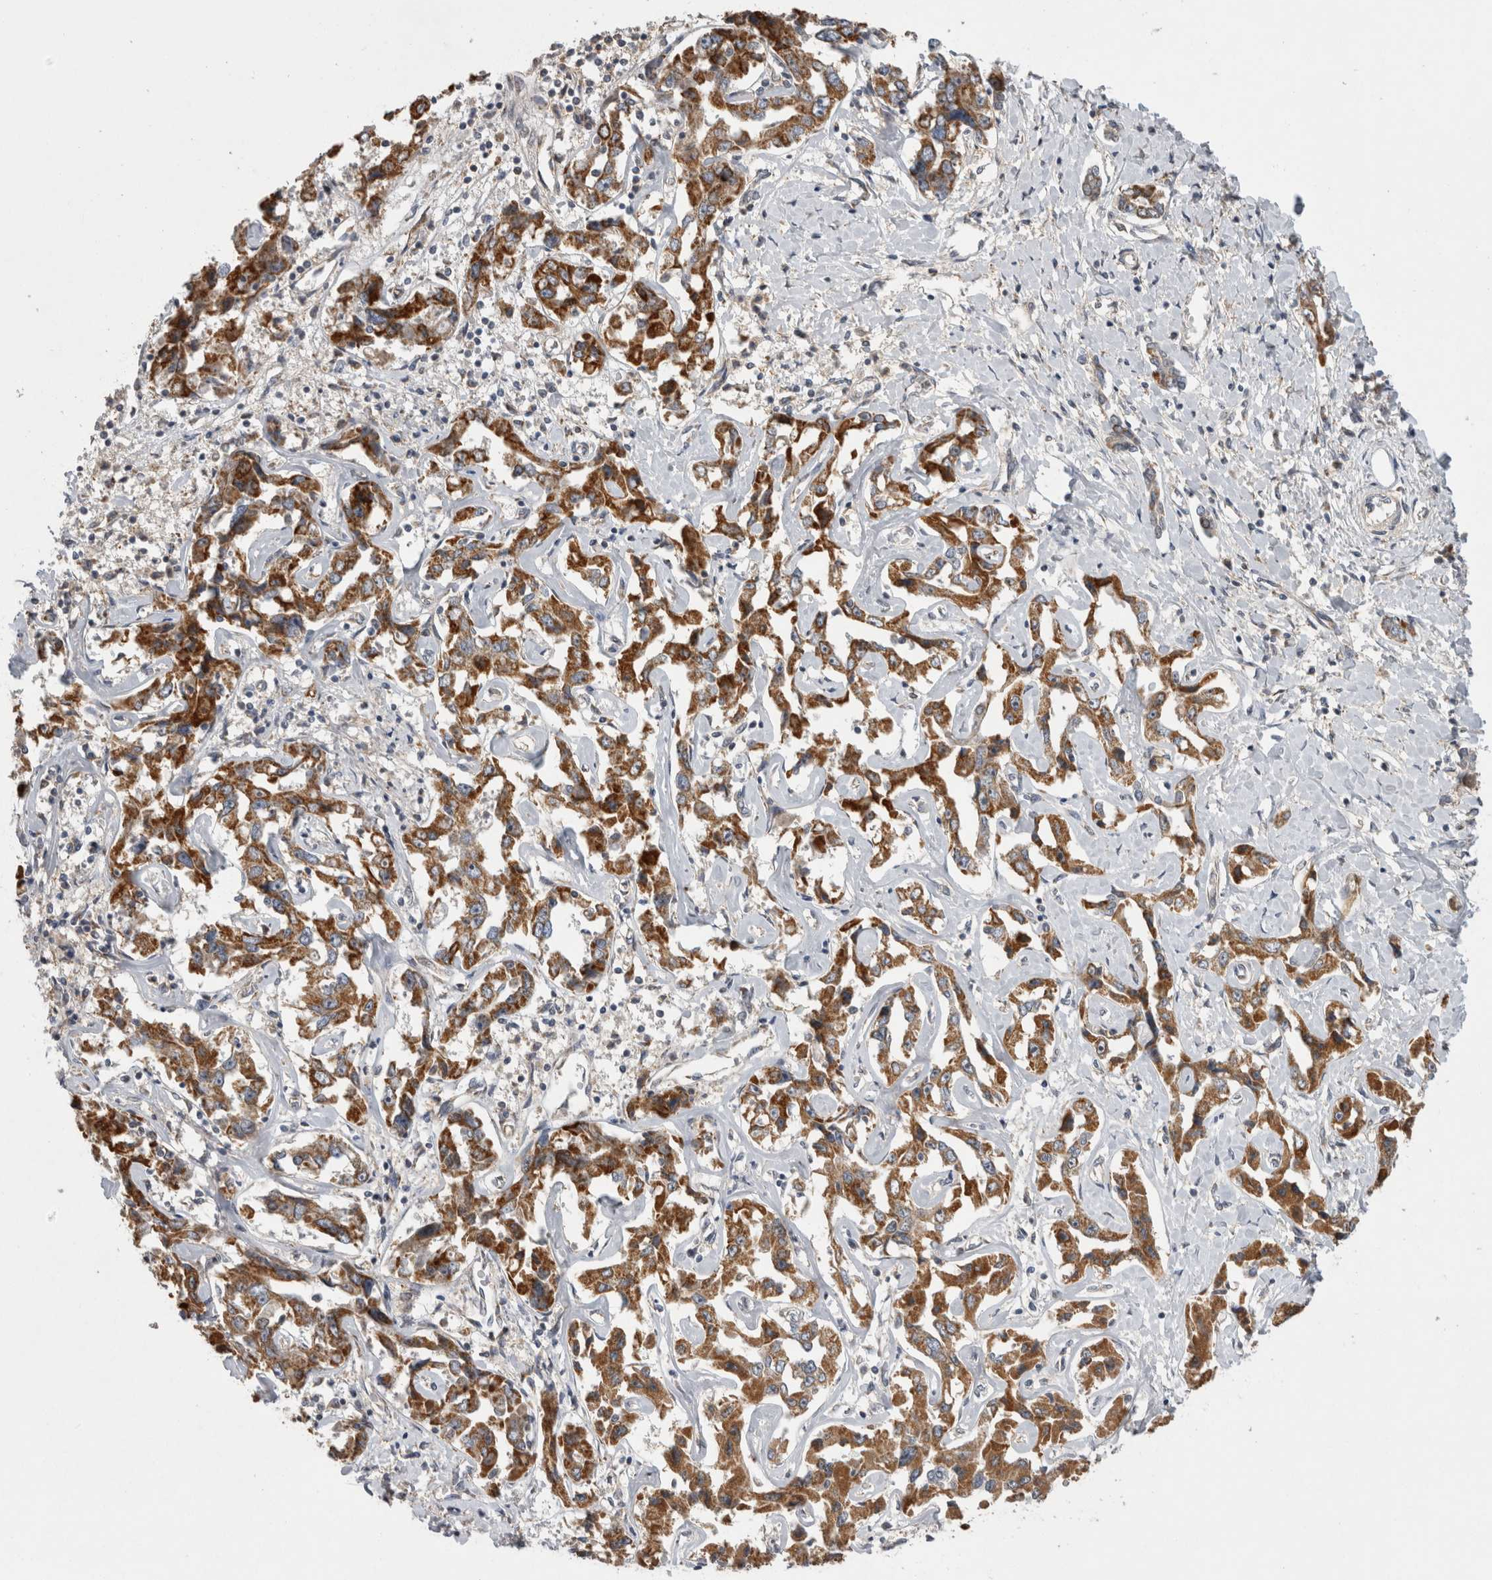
{"staining": {"intensity": "moderate", "quantity": ">75%", "location": "cytoplasmic/membranous"}, "tissue": "liver cancer", "cell_type": "Tumor cells", "image_type": "cancer", "snomed": [{"axis": "morphology", "description": "Cholangiocarcinoma"}, {"axis": "topography", "description": "Liver"}], "caption": "An image of human liver cancer stained for a protein shows moderate cytoplasmic/membranous brown staining in tumor cells.", "gene": "KCNIP1", "patient": {"sex": "male", "age": 59}}